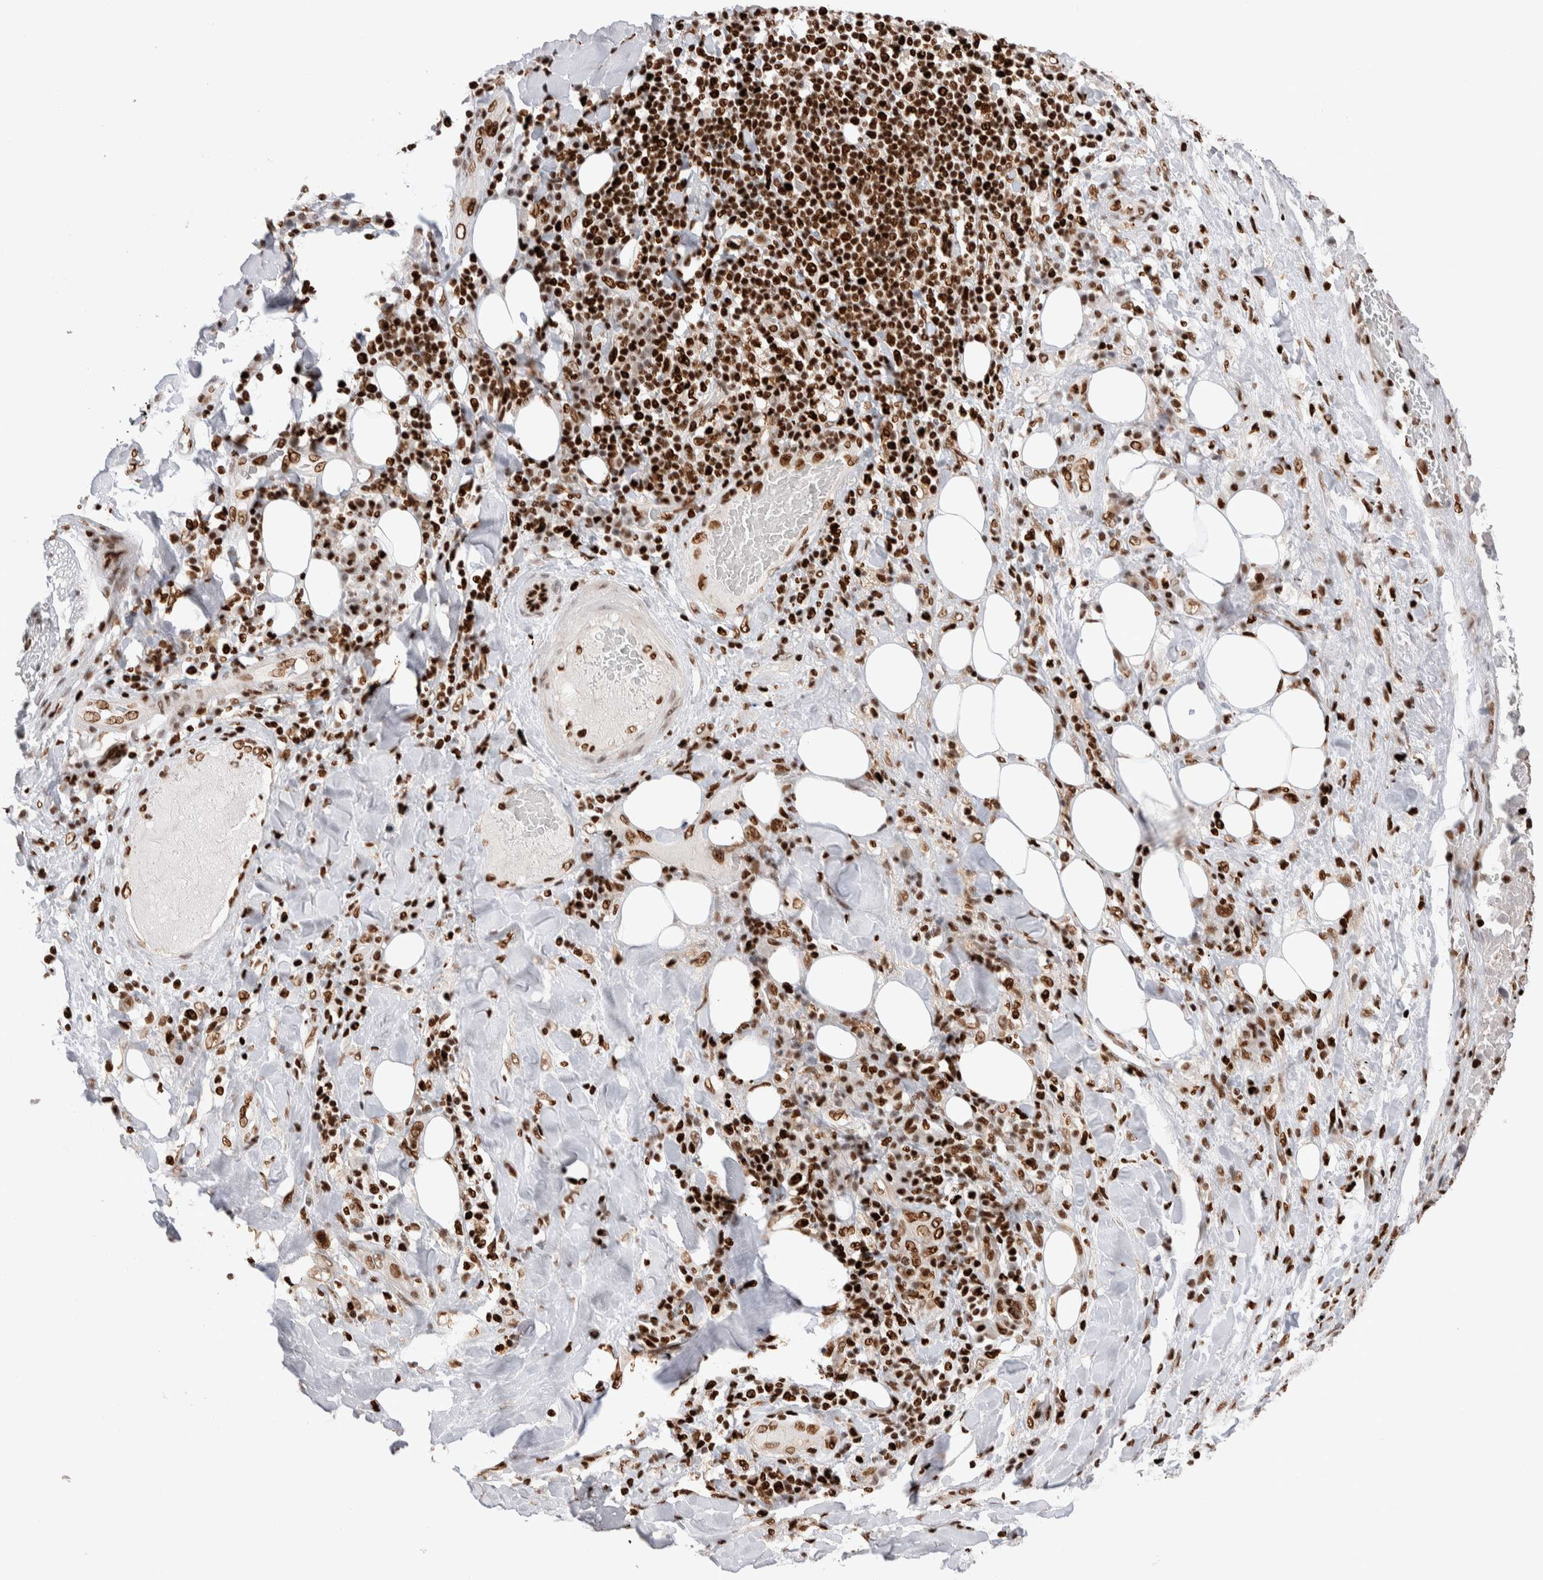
{"staining": {"intensity": "strong", "quantity": ">75%", "location": "nuclear"}, "tissue": "lung cancer", "cell_type": "Tumor cells", "image_type": "cancer", "snomed": [{"axis": "morphology", "description": "Squamous cell carcinoma, NOS"}, {"axis": "topography", "description": "Lung"}], "caption": "Immunohistochemistry image of lung cancer (squamous cell carcinoma) stained for a protein (brown), which displays high levels of strong nuclear positivity in approximately >75% of tumor cells.", "gene": "RNASEK-C17orf49", "patient": {"sex": "male", "age": 66}}